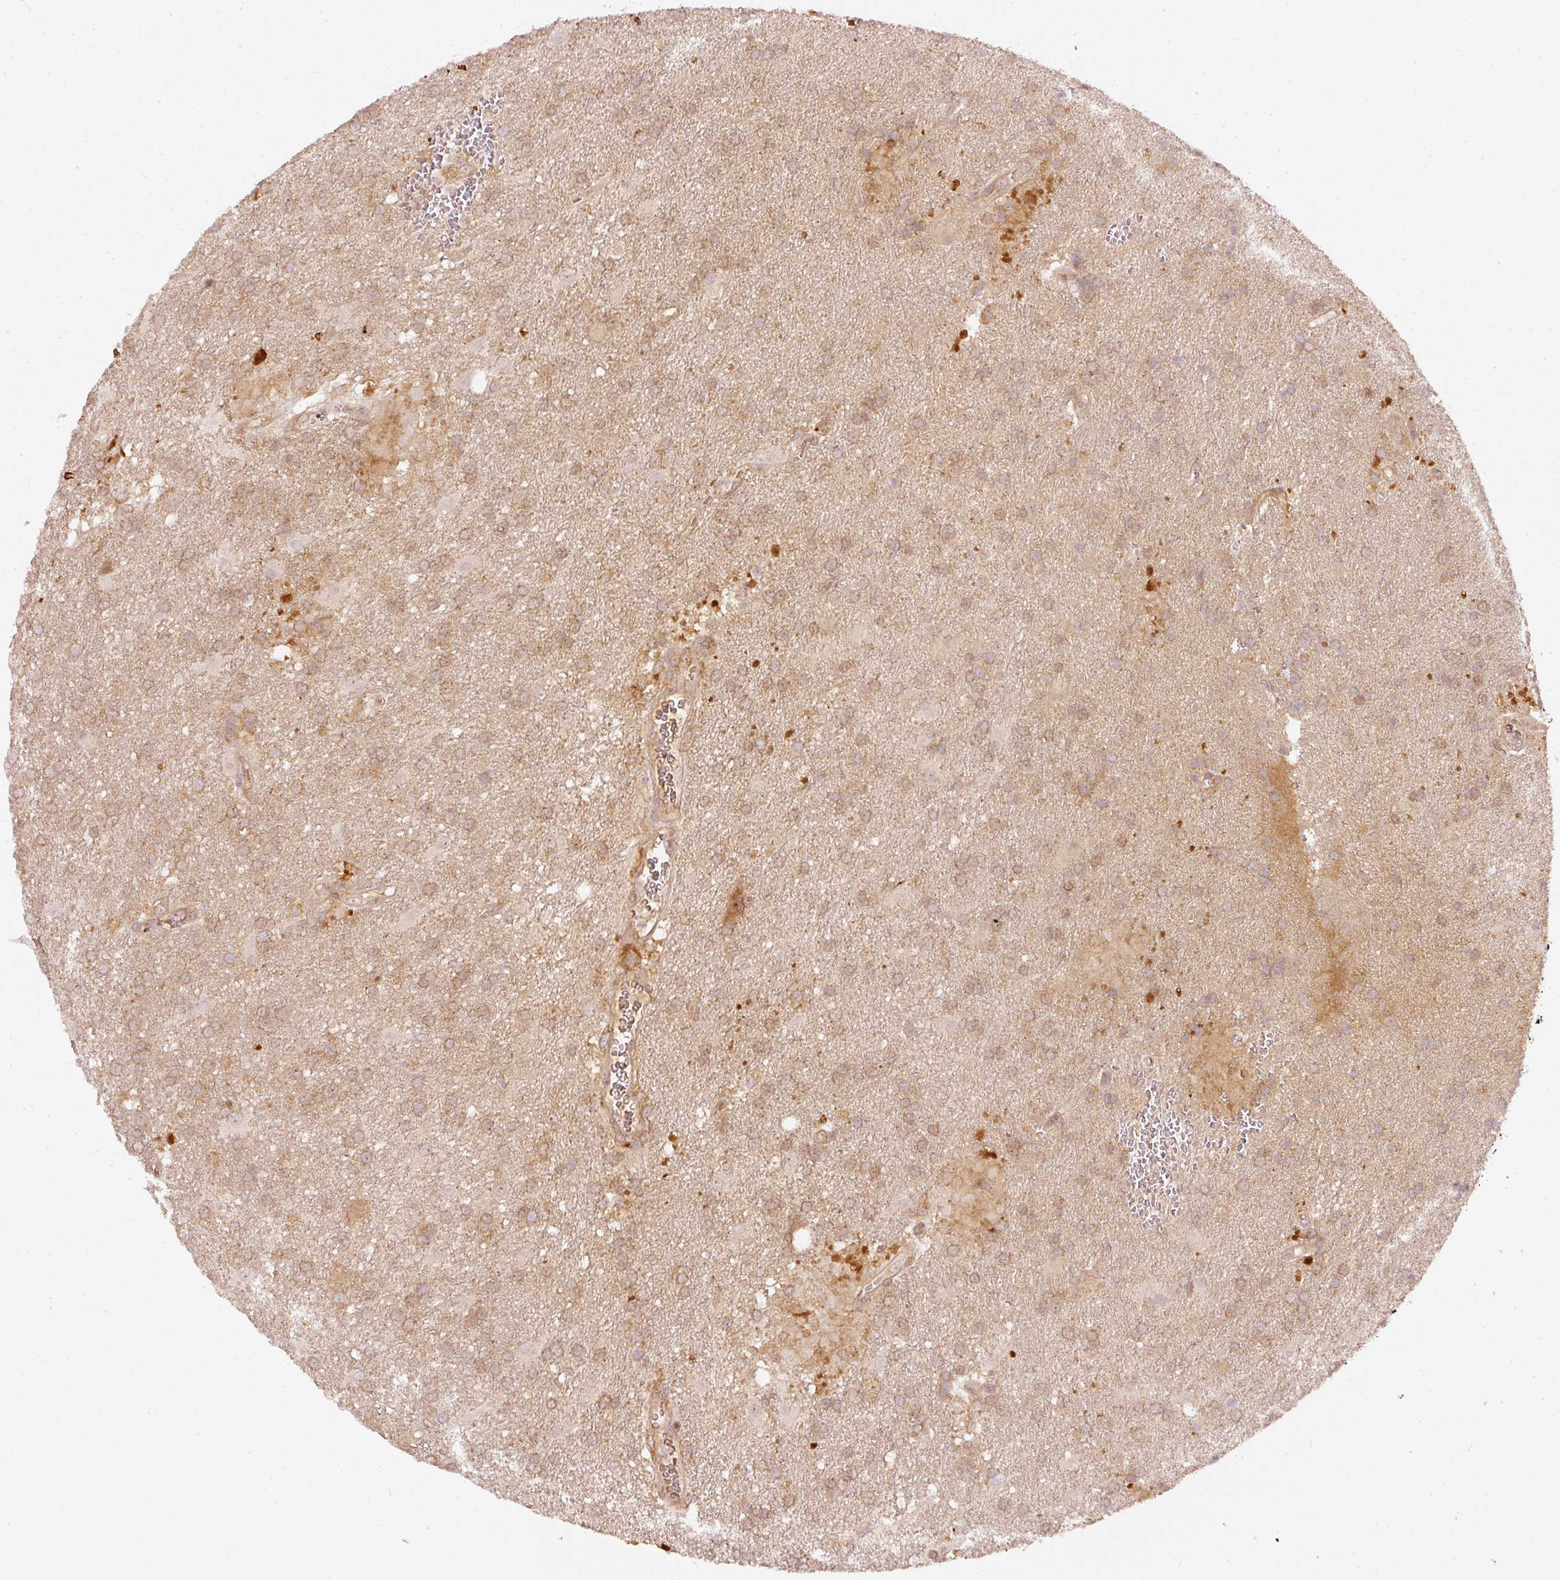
{"staining": {"intensity": "moderate", "quantity": ">75%", "location": "cytoplasmic/membranous"}, "tissue": "glioma", "cell_type": "Tumor cells", "image_type": "cancer", "snomed": [{"axis": "morphology", "description": "Glioma, malignant, Low grade"}, {"axis": "topography", "description": "Brain"}], "caption": "The immunohistochemical stain highlights moderate cytoplasmic/membranous positivity in tumor cells of glioma tissue. The protein is stained brown, and the nuclei are stained in blue (DAB IHC with brightfield microscopy, high magnification).", "gene": "ZNF580", "patient": {"sex": "male", "age": 66}}